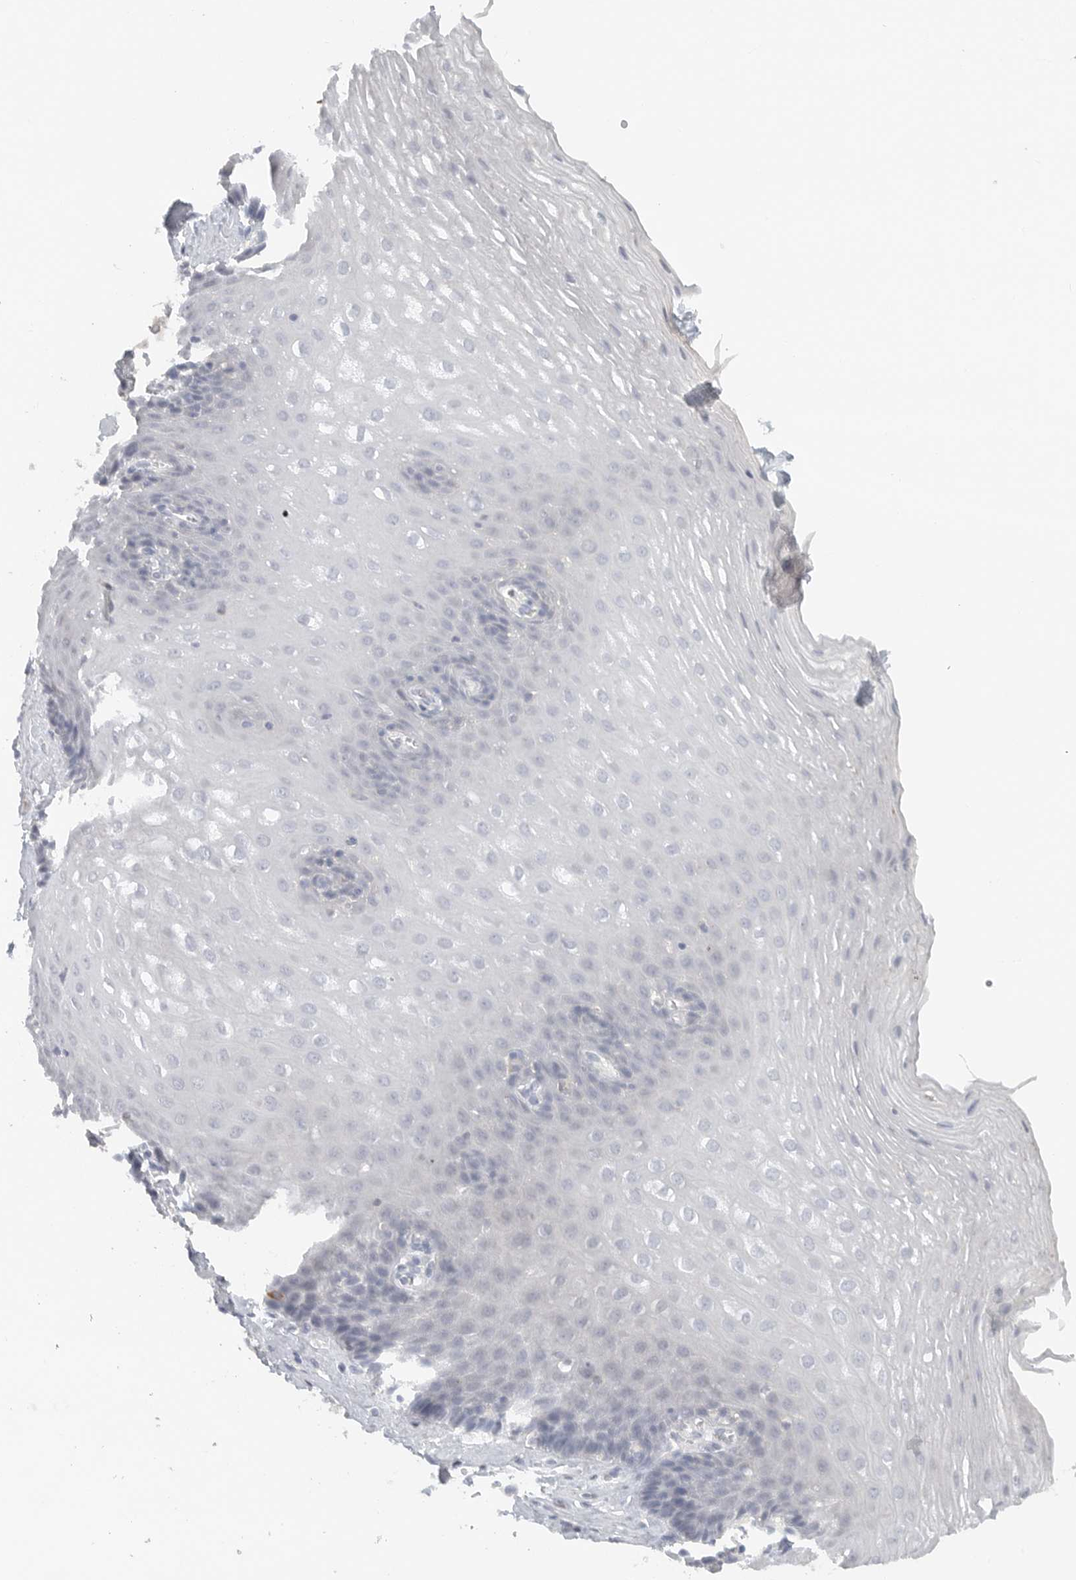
{"staining": {"intensity": "negative", "quantity": "none", "location": "none"}, "tissue": "esophagus", "cell_type": "Squamous epithelial cells", "image_type": "normal", "snomed": [{"axis": "morphology", "description": "Normal tissue, NOS"}, {"axis": "topography", "description": "Esophagus"}], "caption": "This image is of benign esophagus stained with IHC to label a protein in brown with the nuclei are counter-stained blue. There is no expression in squamous epithelial cells.", "gene": "PAM", "patient": {"sex": "female", "age": 66}}